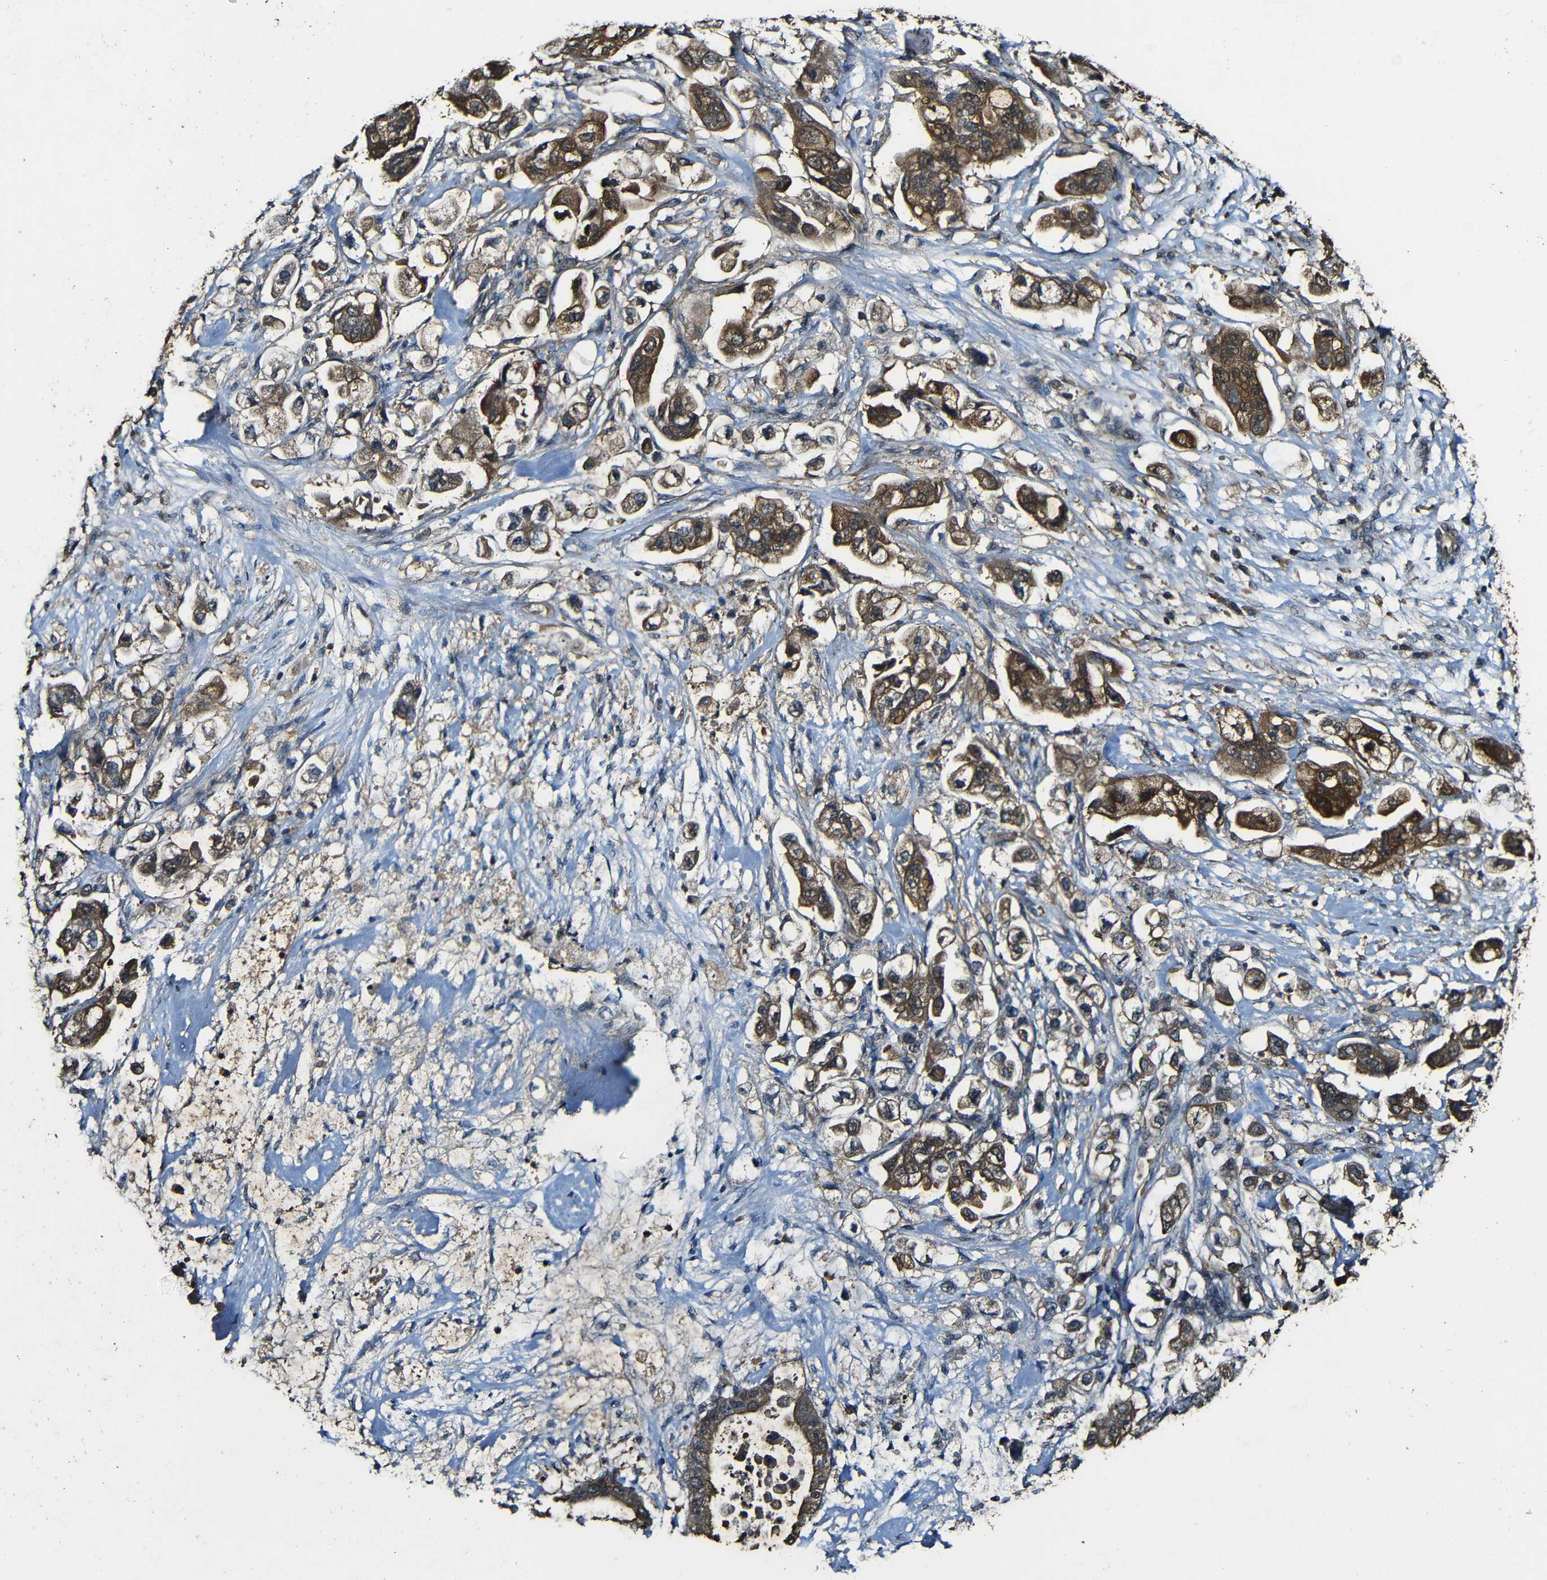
{"staining": {"intensity": "strong", "quantity": ">75%", "location": "cytoplasmic/membranous"}, "tissue": "stomach cancer", "cell_type": "Tumor cells", "image_type": "cancer", "snomed": [{"axis": "morphology", "description": "Adenocarcinoma, NOS"}, {"axis": "topography", "description": "Stomach"}], "caption": "Strong cytoplasmic/membranous protein expression is appreciated in about >75% of tumor cells in adenocarcinoma (stomach).", "gene": "CASP8", "patient": {"sex": "male", "age": 62}}